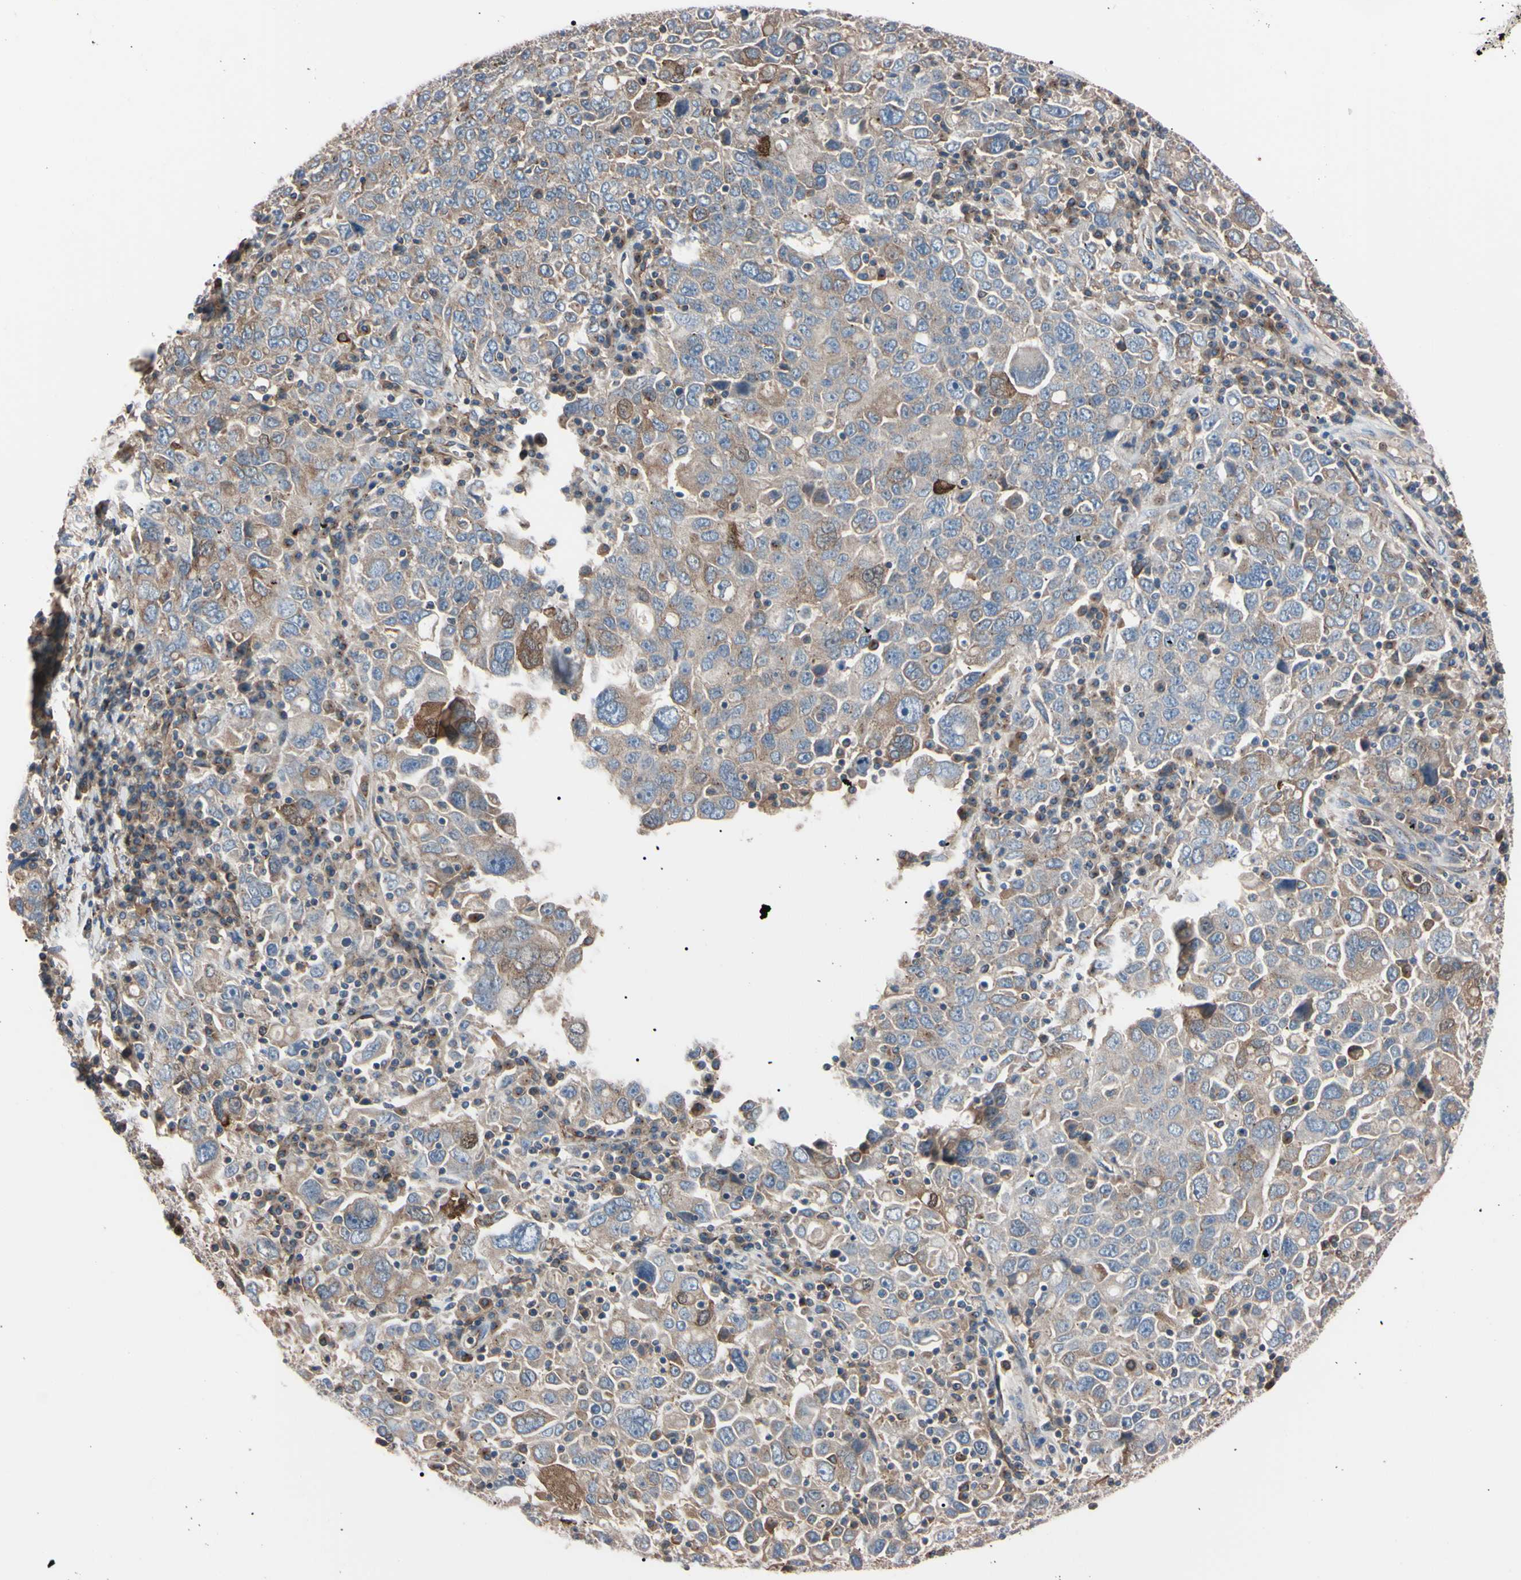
{"staining": {"intensity": "weak", "quantity": ">75%", "location": "cytoplasmic/membranous"}, "tissue": "ovarian cancer", "cell_type": "Tumor cells", "image_type": "cancer", "snomed": [{"axis": "morphology", "description": "Carcinoma, endometroid"}, {"axis": "topography", "description": "Ovary"}], "caption": "Protein positivity by IHC displays weak cytoplasmic/membranous expression in approximately >75% of tumor cells in ovarian endometroid carcinoma.", "gene": "PRKACA", "patient": {"sex": "female", "age": 62}}